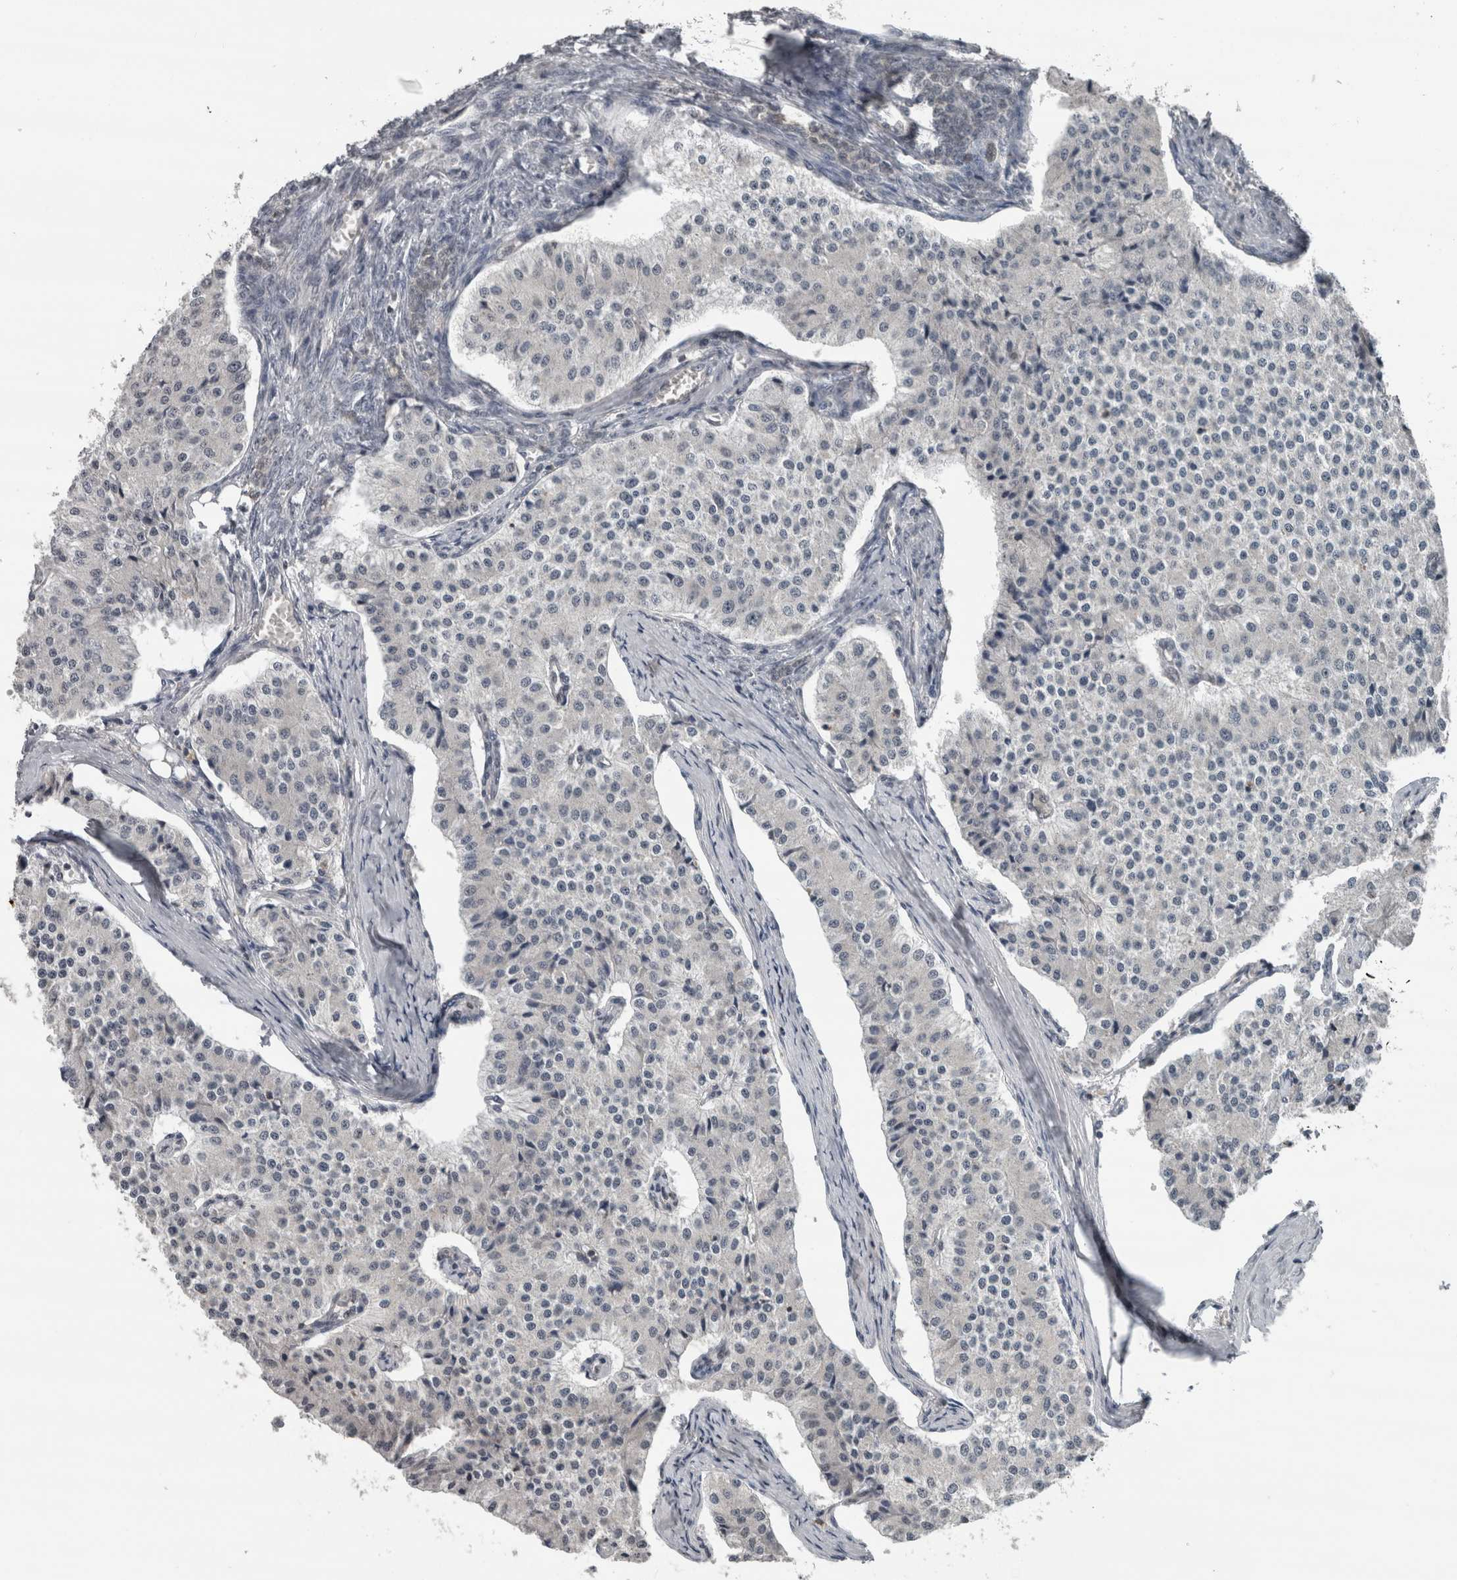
{"staining": {"intensity": "negative", "quantity": "none", "location": "none"}, "tissue": "carcinoid", "cell_type": "Tumor cells", "image_type": "cancer", "snomed": [{"axis": "morphology", "description": "Carcinoid, malignant, NOS"}, {"axis": "topography", "description": "Colon"}], "caption": "IHC photomicrograph of carcinoid (malignant) stained for a protein (brown), which exhibits no staining in tumor cells.", "gene": "MAFF", "patient": {"sex": "female", "age": 52}}